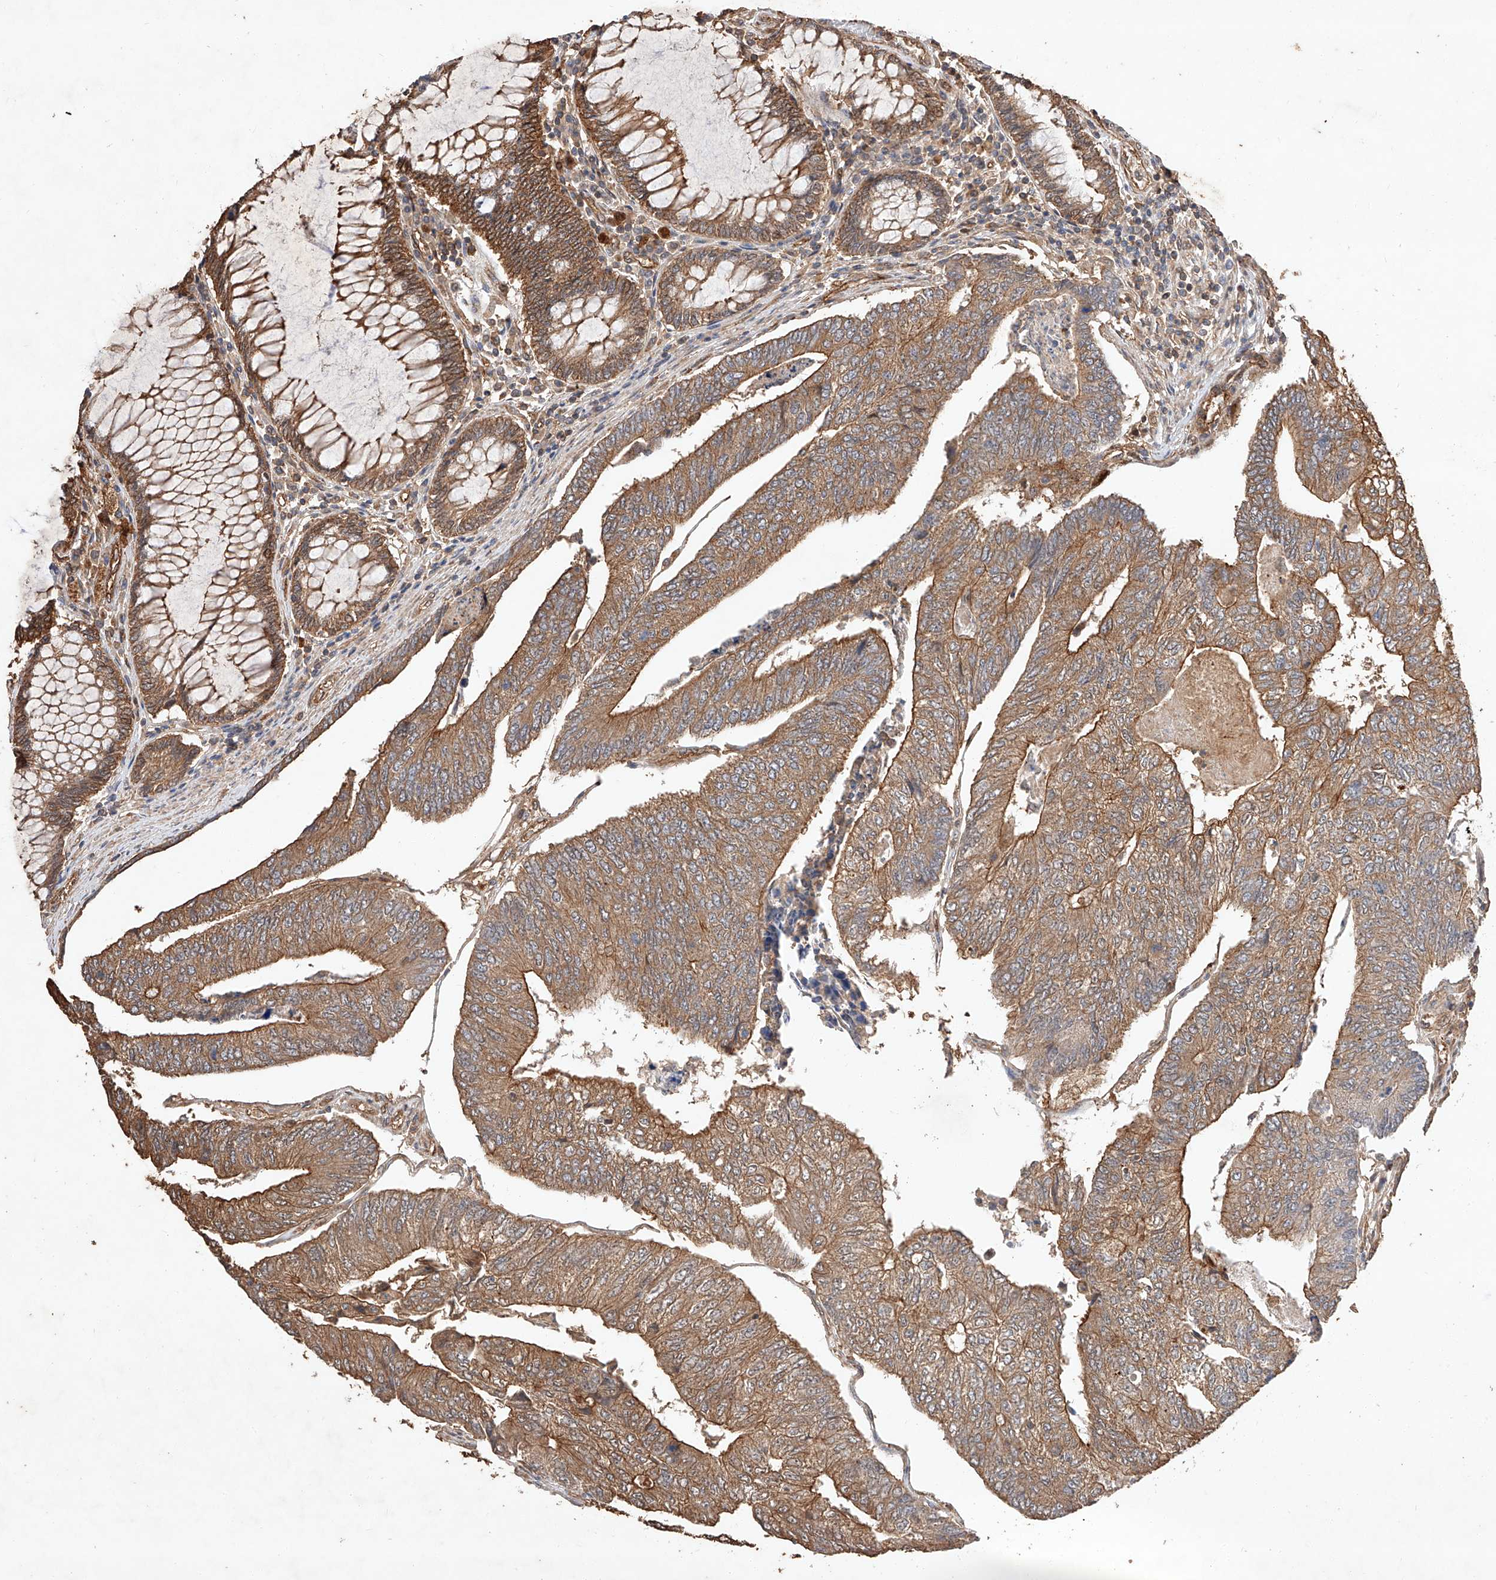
{"staining": {"intensity": "moderate", "quantity": ">75%", "location": "cytoplasmic/membranous"}, "tissue": "colorectal cancer", "cell_type": "Tumor cells", "image_type": "cancer", "snomed": [{"axis": "morphology", "description": "Adenocarcinoma, NOS"}, {"axis": "topography", "description": "Colon"}], "caption": "Immunohistochemical staining of colorectal cancer (adenocarcinoma) displays moderate cytoplasmic/membranous protein positivity in approximately >75% of tumor cells. The staining was performed using DAB (3,3'-diaminobenzidine), with brown indicating positive protein expression. Nuclei are stained blue with hematoxylin.", "gene": "GHDC", "patient": {"sex": "female", "age": 67}}